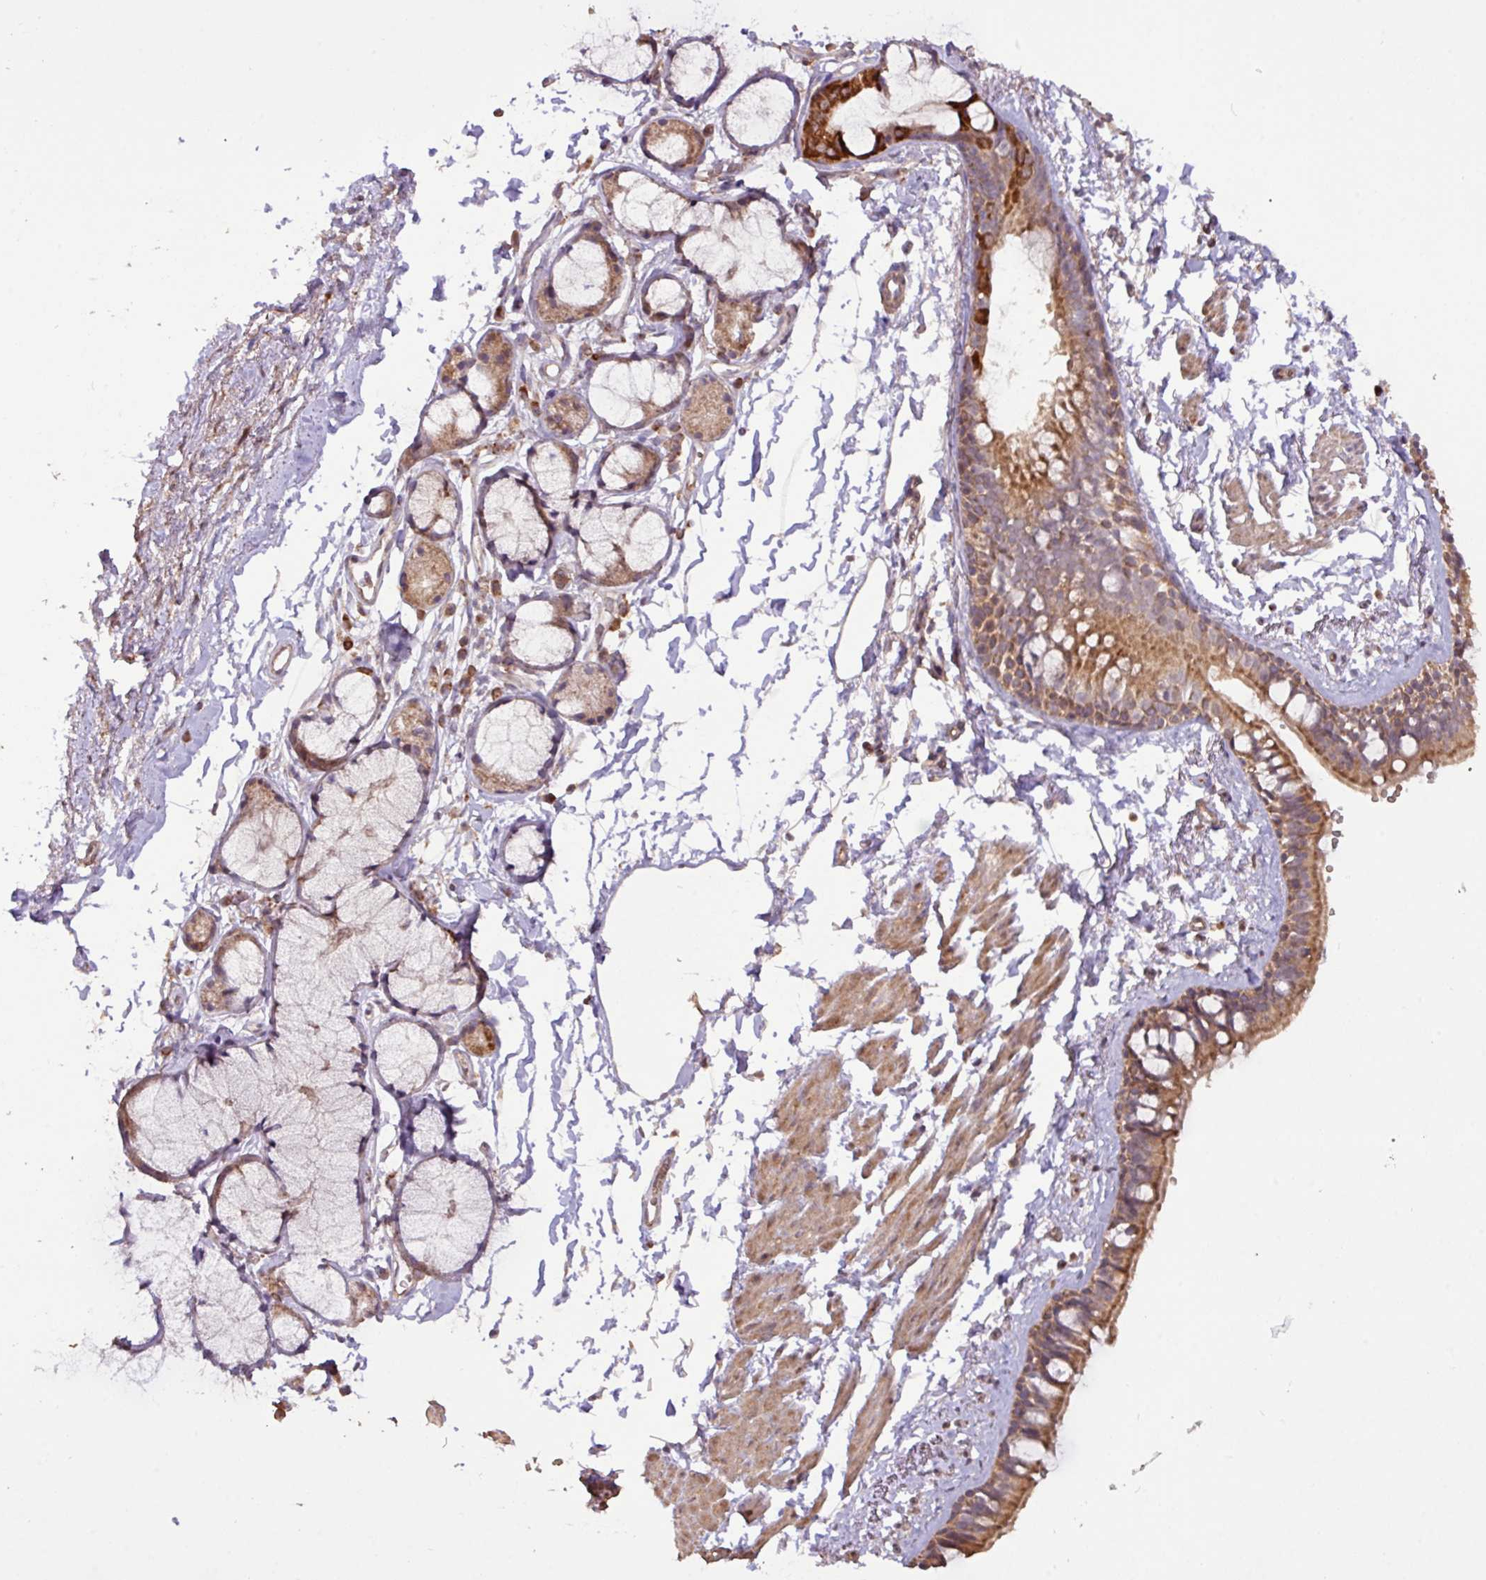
{"staining": {"intensity": "moderate", "quantity": ">75%", "location": "cytoplasmic/membranous"}, "tissue": "bronchus", "cell_type": "Respiratory epithelial cells", "image_type": "normal", "snomed": [{"axis": "morphology", "description": "Normal tissue, NOS"}, {"axis": "topography", "description": "Cartilage tissue"}, {"axis": "topography", "description": "Bronchus"}, {"axis": "topography", "description": "Peripheral nerve tissue"}], "caption": "This photomicrograph reveals immunohistochemistry (IHC) staining of normal bronchus, with medium moderate cytoplasmic/membranous positivity in about >75% of respiratory epithelial cells.", "gene": "YPEL1", "patient": {"sex": "female", "age": 59}}